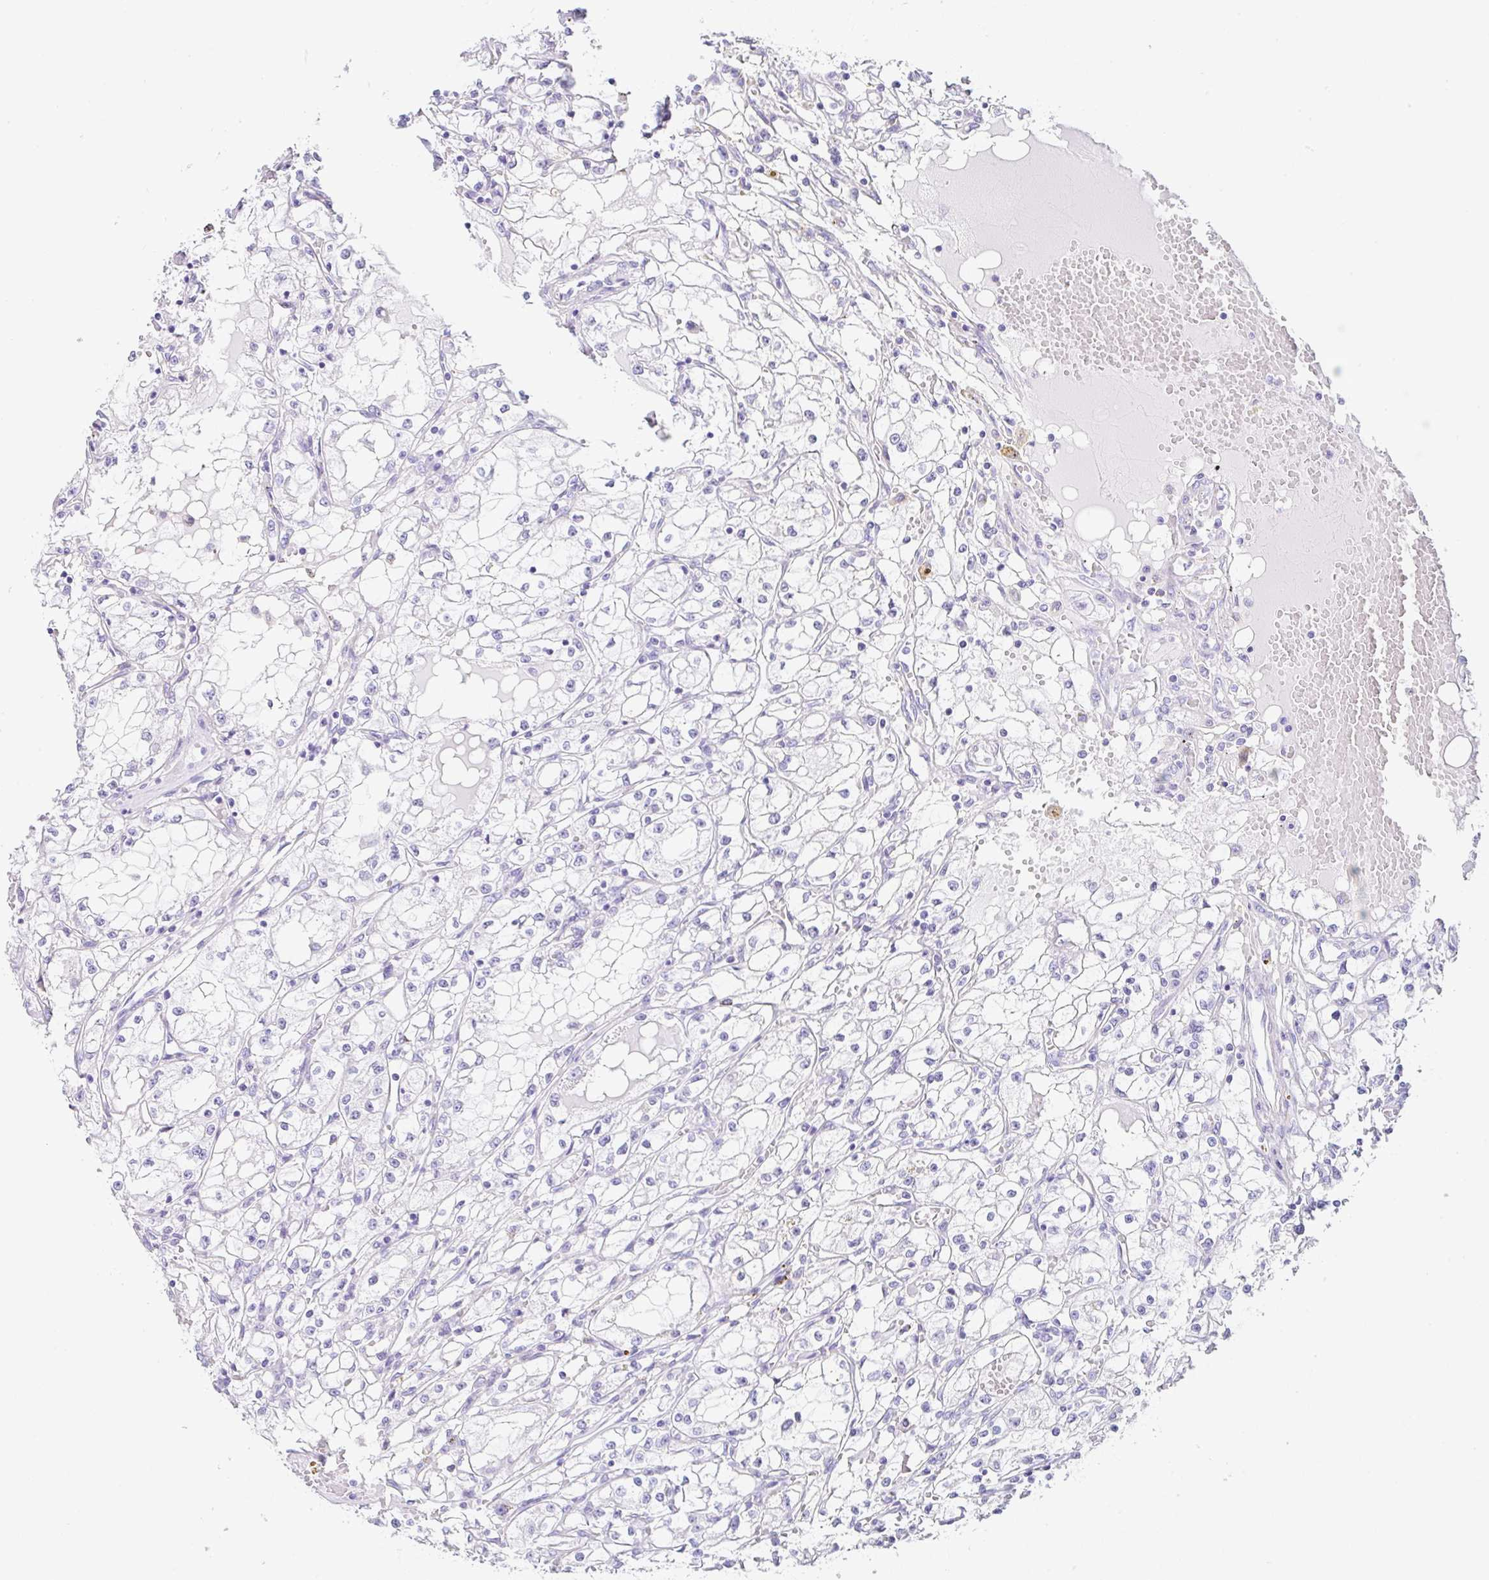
{"staining": {"intensity": "negative", "quantity": "none", "location": "none"}, "tissue": "renal cancer", "cell_type": "Tumor cells", "image_type": "cancer", "snomed": [{"axis": "morphology", "description": "Adenocarcinoma, NOS"}, {"axis": "topography", "description": "Kidney"}], "caption": "Histopathology image shows no protein staining in tumor cells of renal adenocarcinoma tissue. (Brightfield microscopy of DAB IHC at high magnification).", "gene": "CLDND2", "patient": {"sex": "male", "age": 56}}